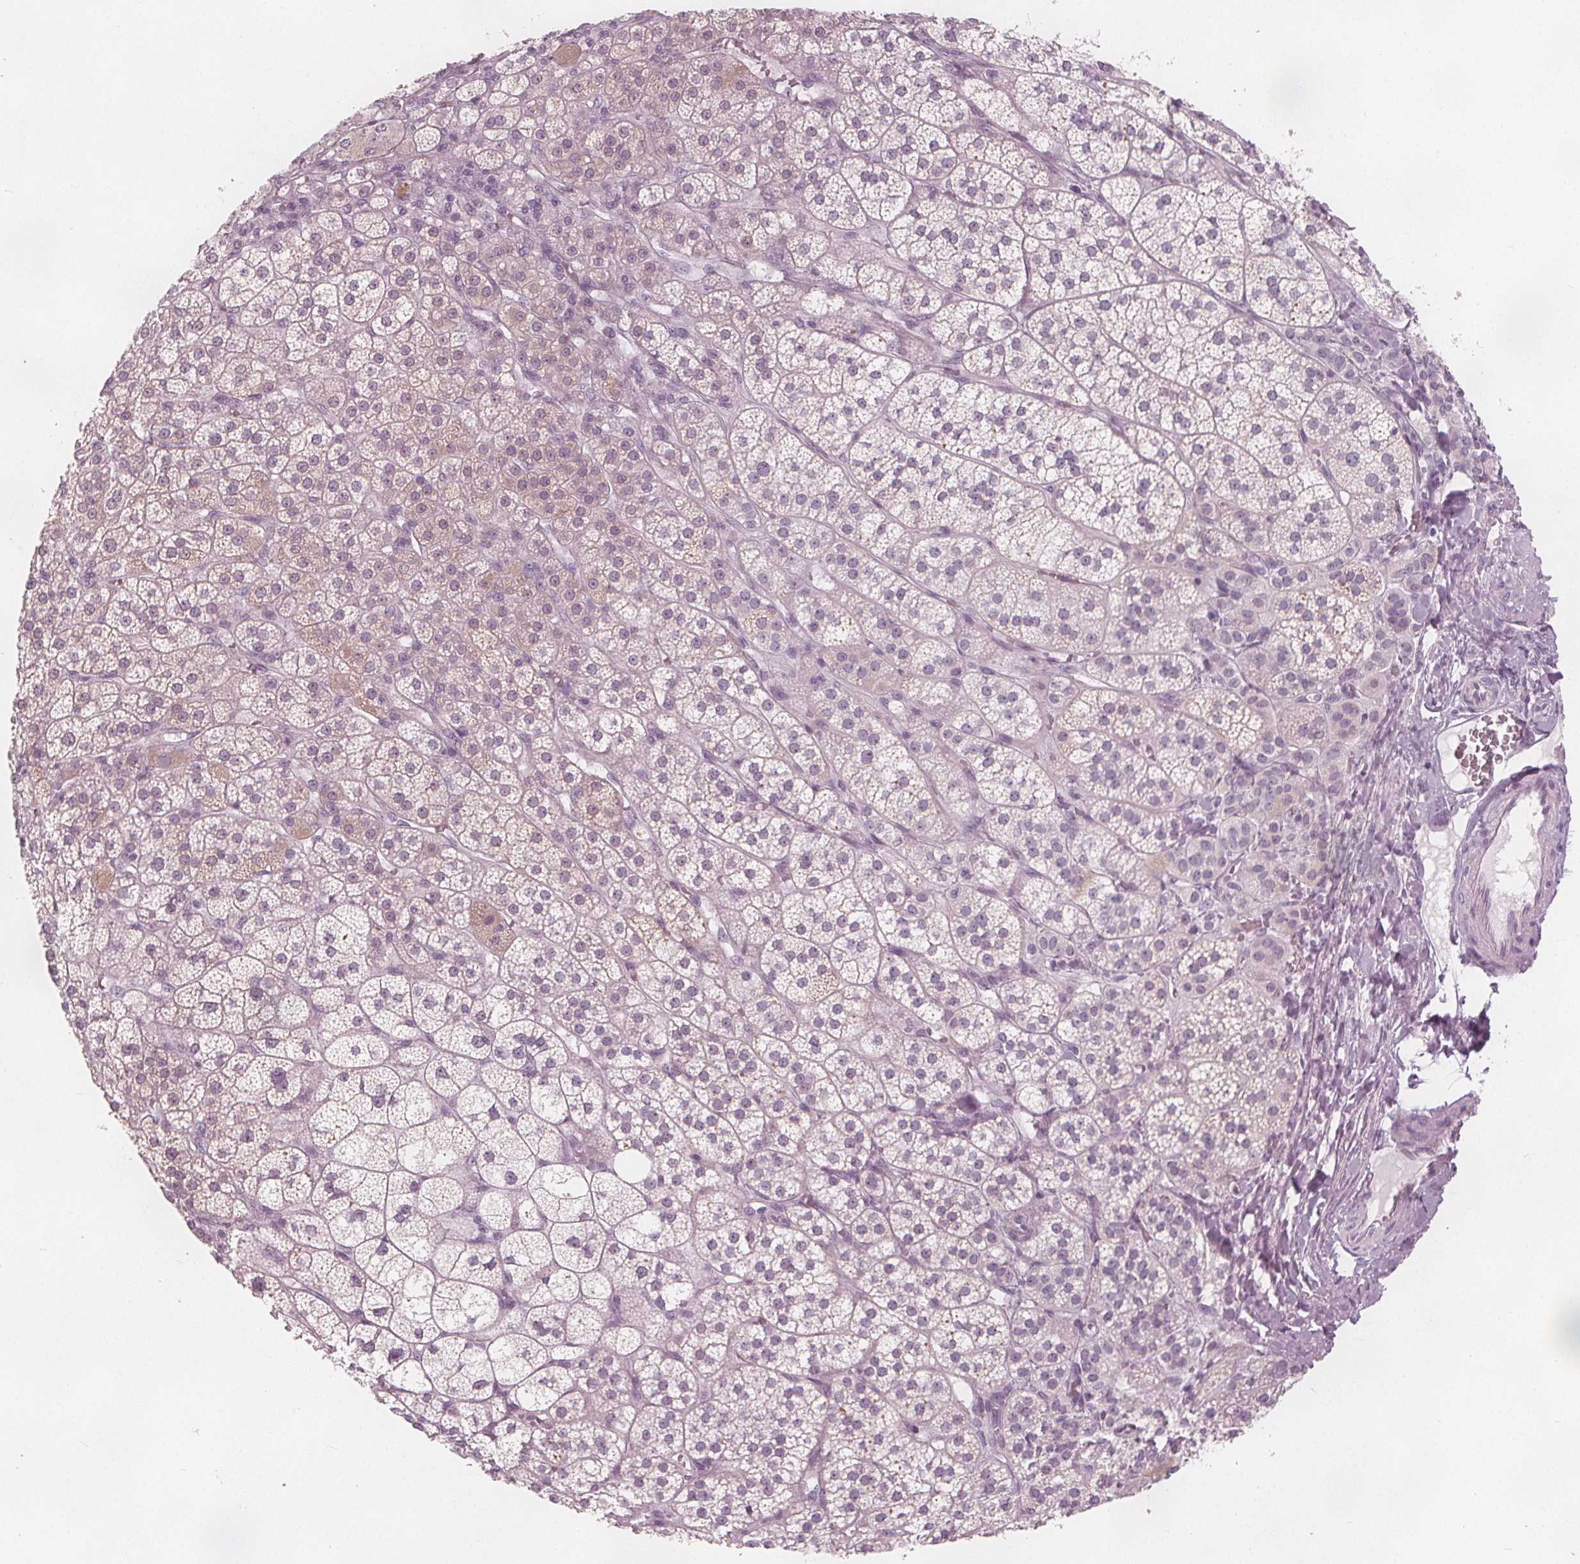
{"staining": {"intensity": "weak", "quantity": "<25%", "location": "cytoplasmic/membranous"}, "tissue": "adrenal gland", "cell_type": "Glandular cells", "image_type": "normal", "snomed": [{"axis": "morphology", "description": "Normal tissue, NOS"}, {"axis": "topography", "description": "Adrenal gland"}], "caption": "Immunohistochemistry image of normal adrenal gland: adrenal gland stained with DAB displays no significant protein staining in glandular cells.", "gene": "BRSK1", "patient": {"sex": "female", "age": 60}}